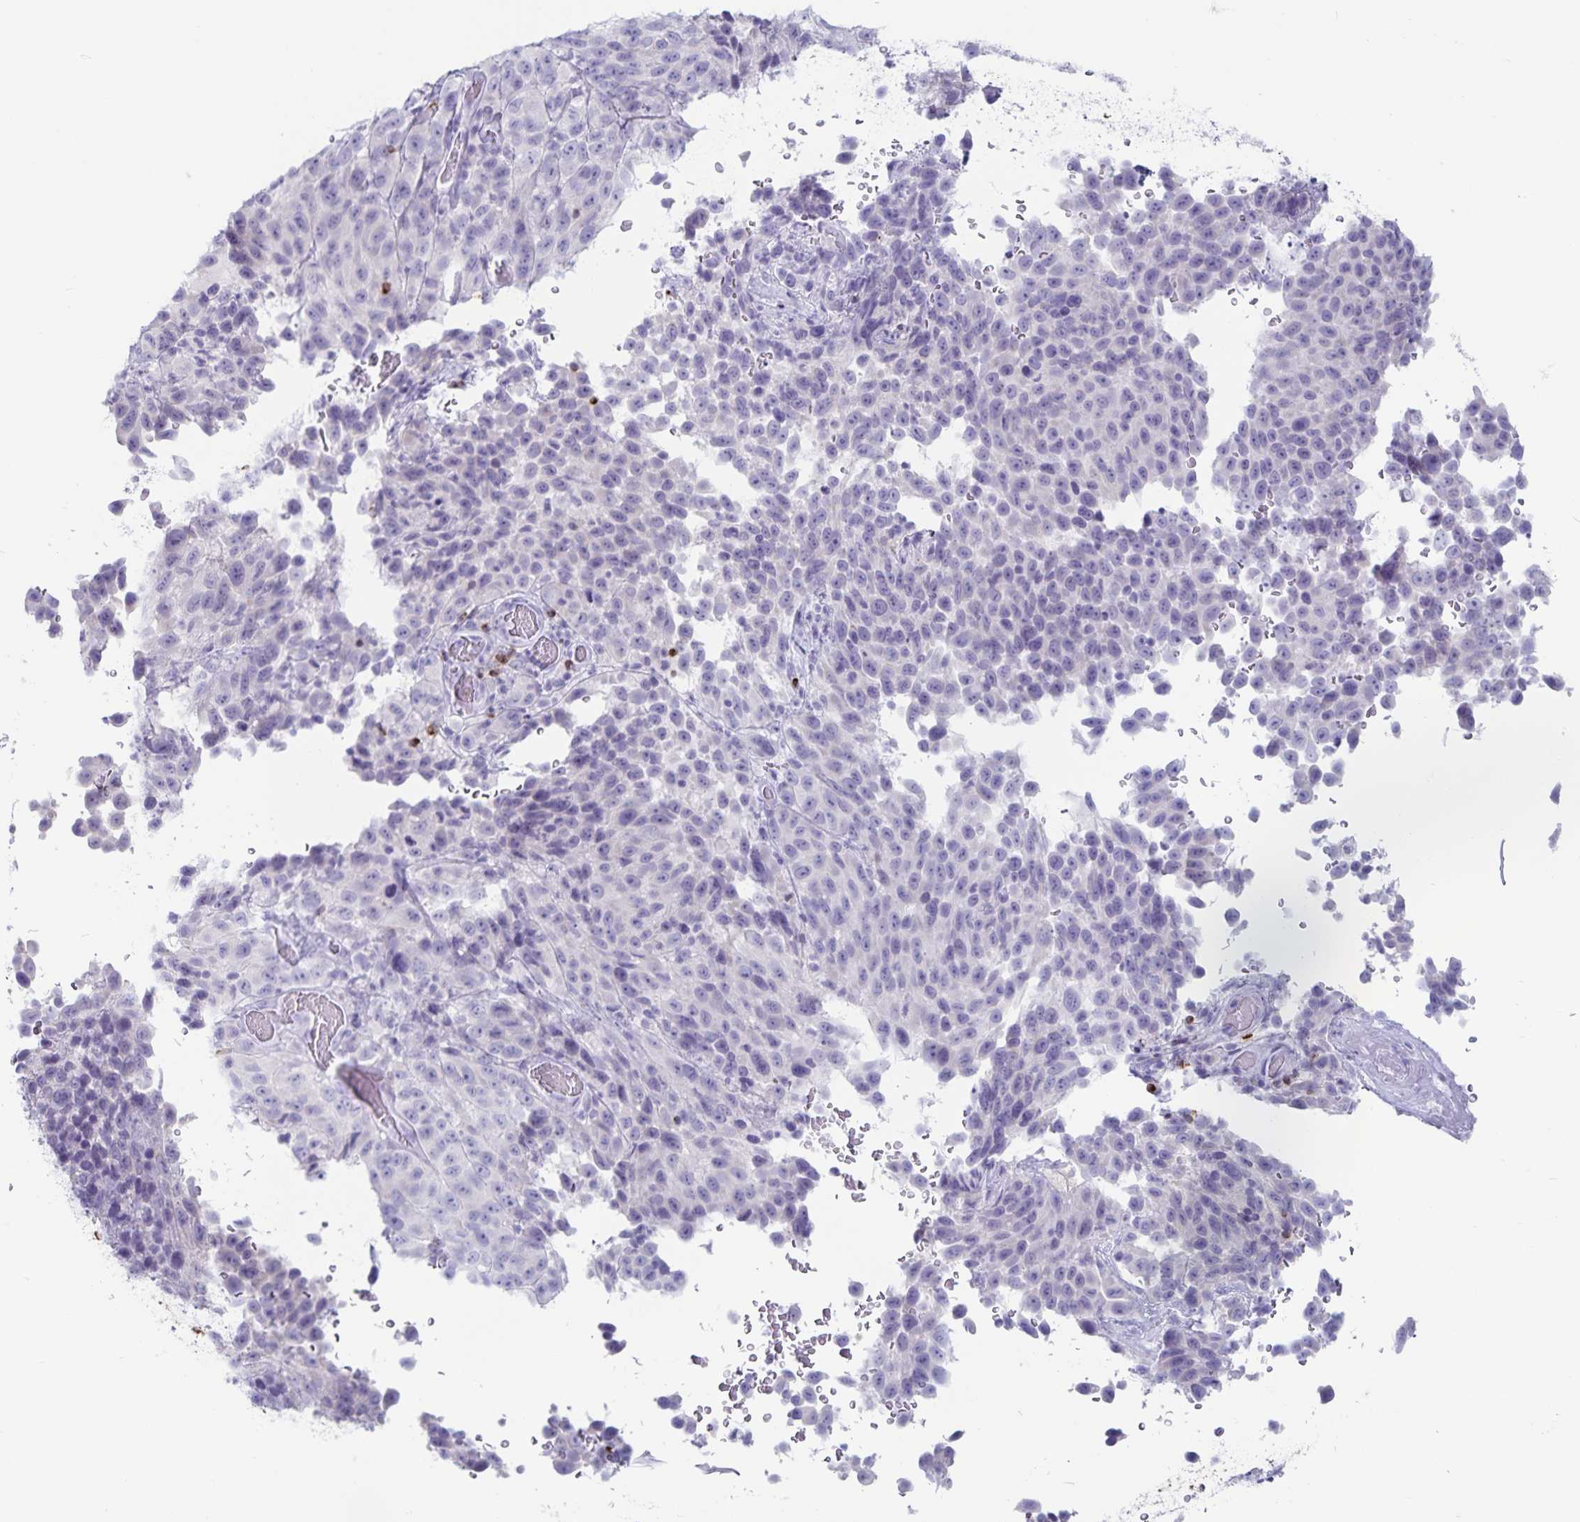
{"staining": {"intensity": "negative", "quantity": "none", "location": "none"}, "tissue": "melanoma", "cell_type": "Tumor cells", "image_type": "cancer", "snomed": [{"axis": "morphology", "description": "Malignant melanoma, NOS"}, {"axis": "topography", "description": "Skin"}], "caption": "DAB immunohistochemical staining of human melanoma displays no significant expression in tumor cells.", "gene": "GNLY", "patient": {"sex": "male", "age": 85}}